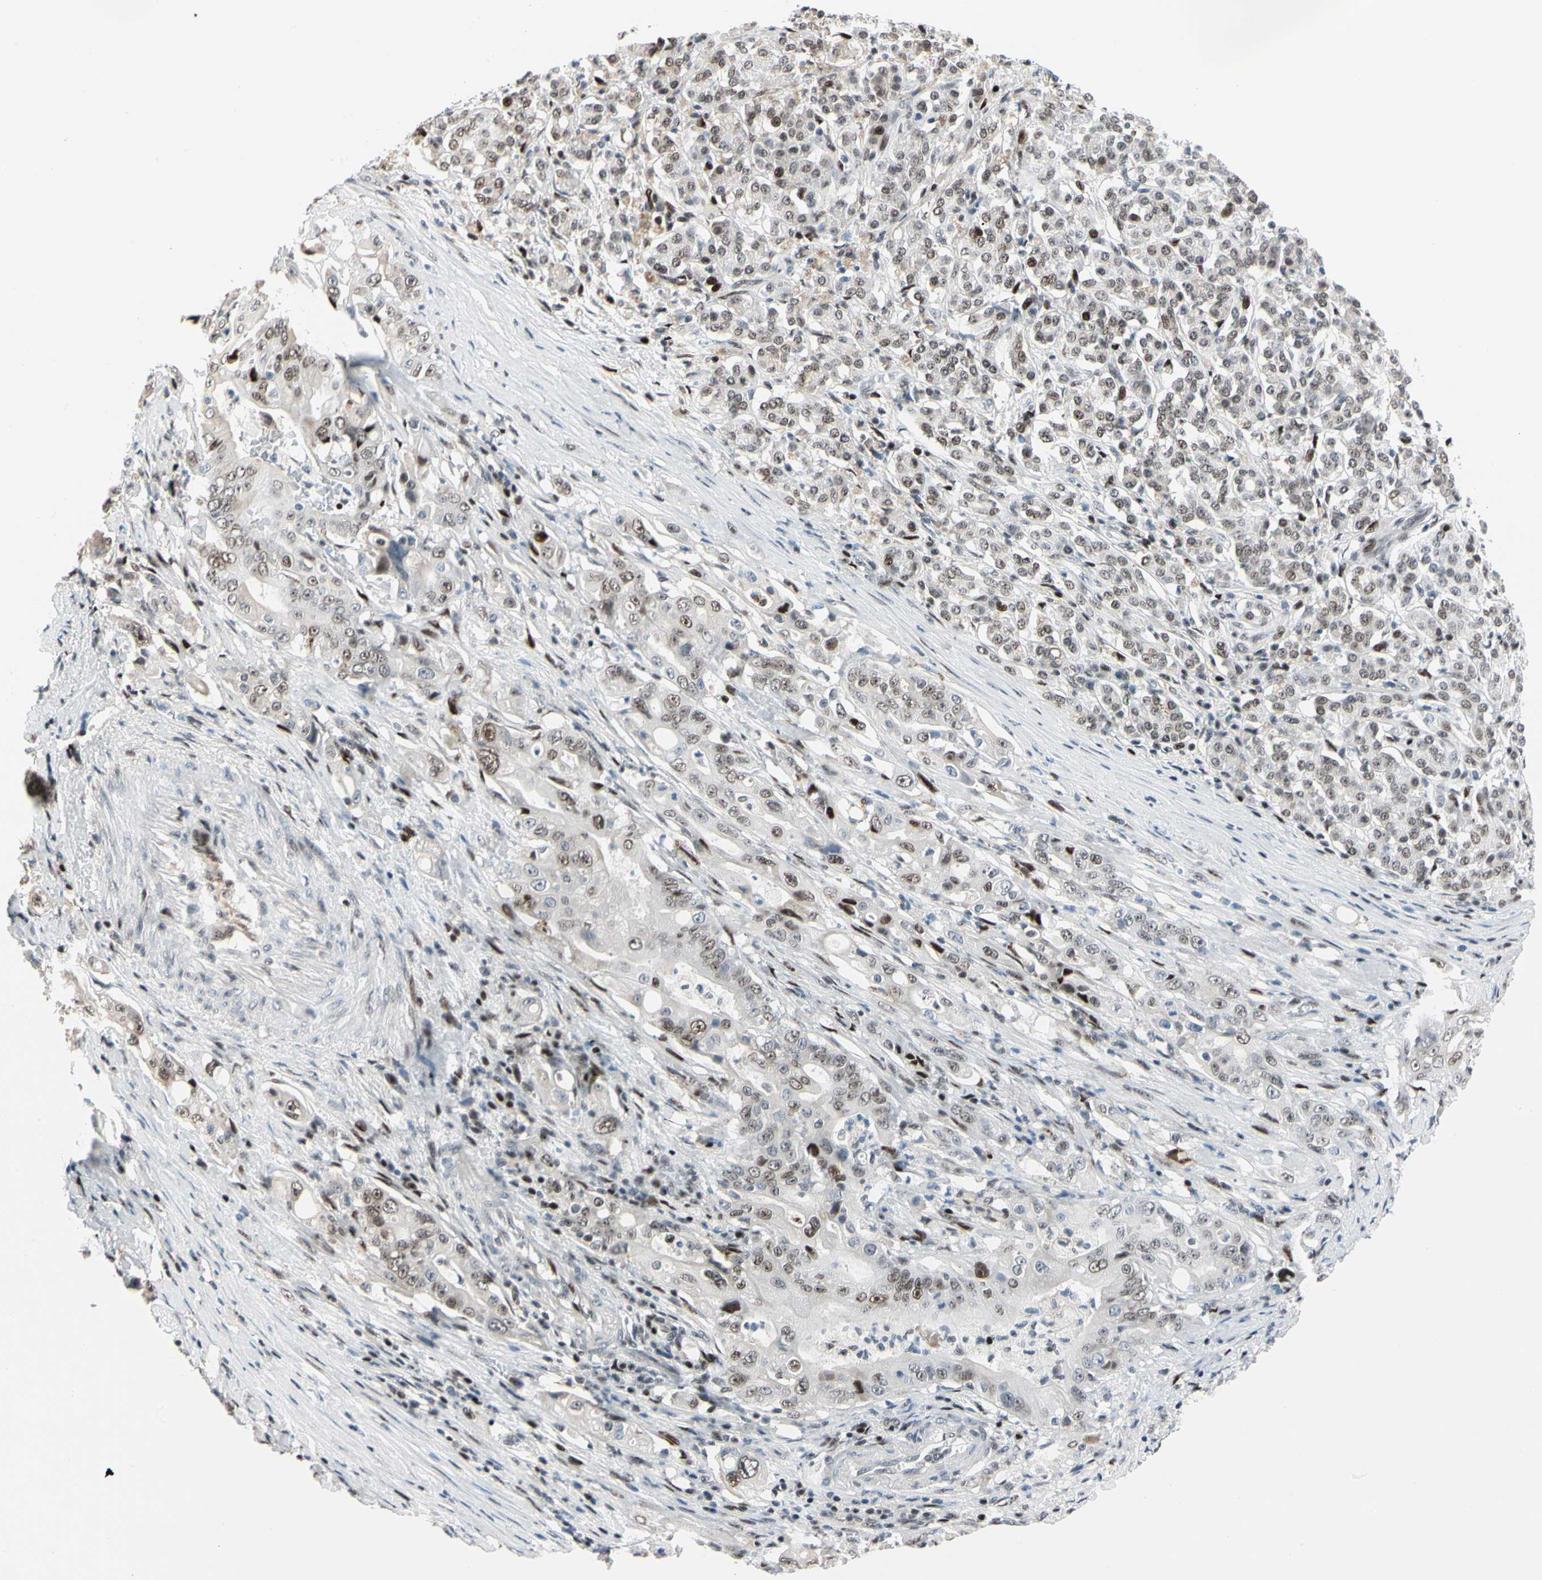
{"staining": {"intensity": "moderate", "quantity": "25%-75%", "location": "nuclear"}, "tissue": "pancreatic cancer", "cell_type": "Tumor cells", "image_type": "cancer", "snomed": [{"axis": "morphology", "description": "Normal tissue, NOS"}, {"axis": "topography", "description": "Pancreas"}], "caption": "Pancreatic cancer was stained to show a protein in brown. There is medium levels of moderate nuclear staining in about 25%-75% of tumor cells. (DAB IHC, brown staining for protein, blue staining for nuclei).", "gene": "FOXO3", "patient": {"sex": "male", "age": 42}}